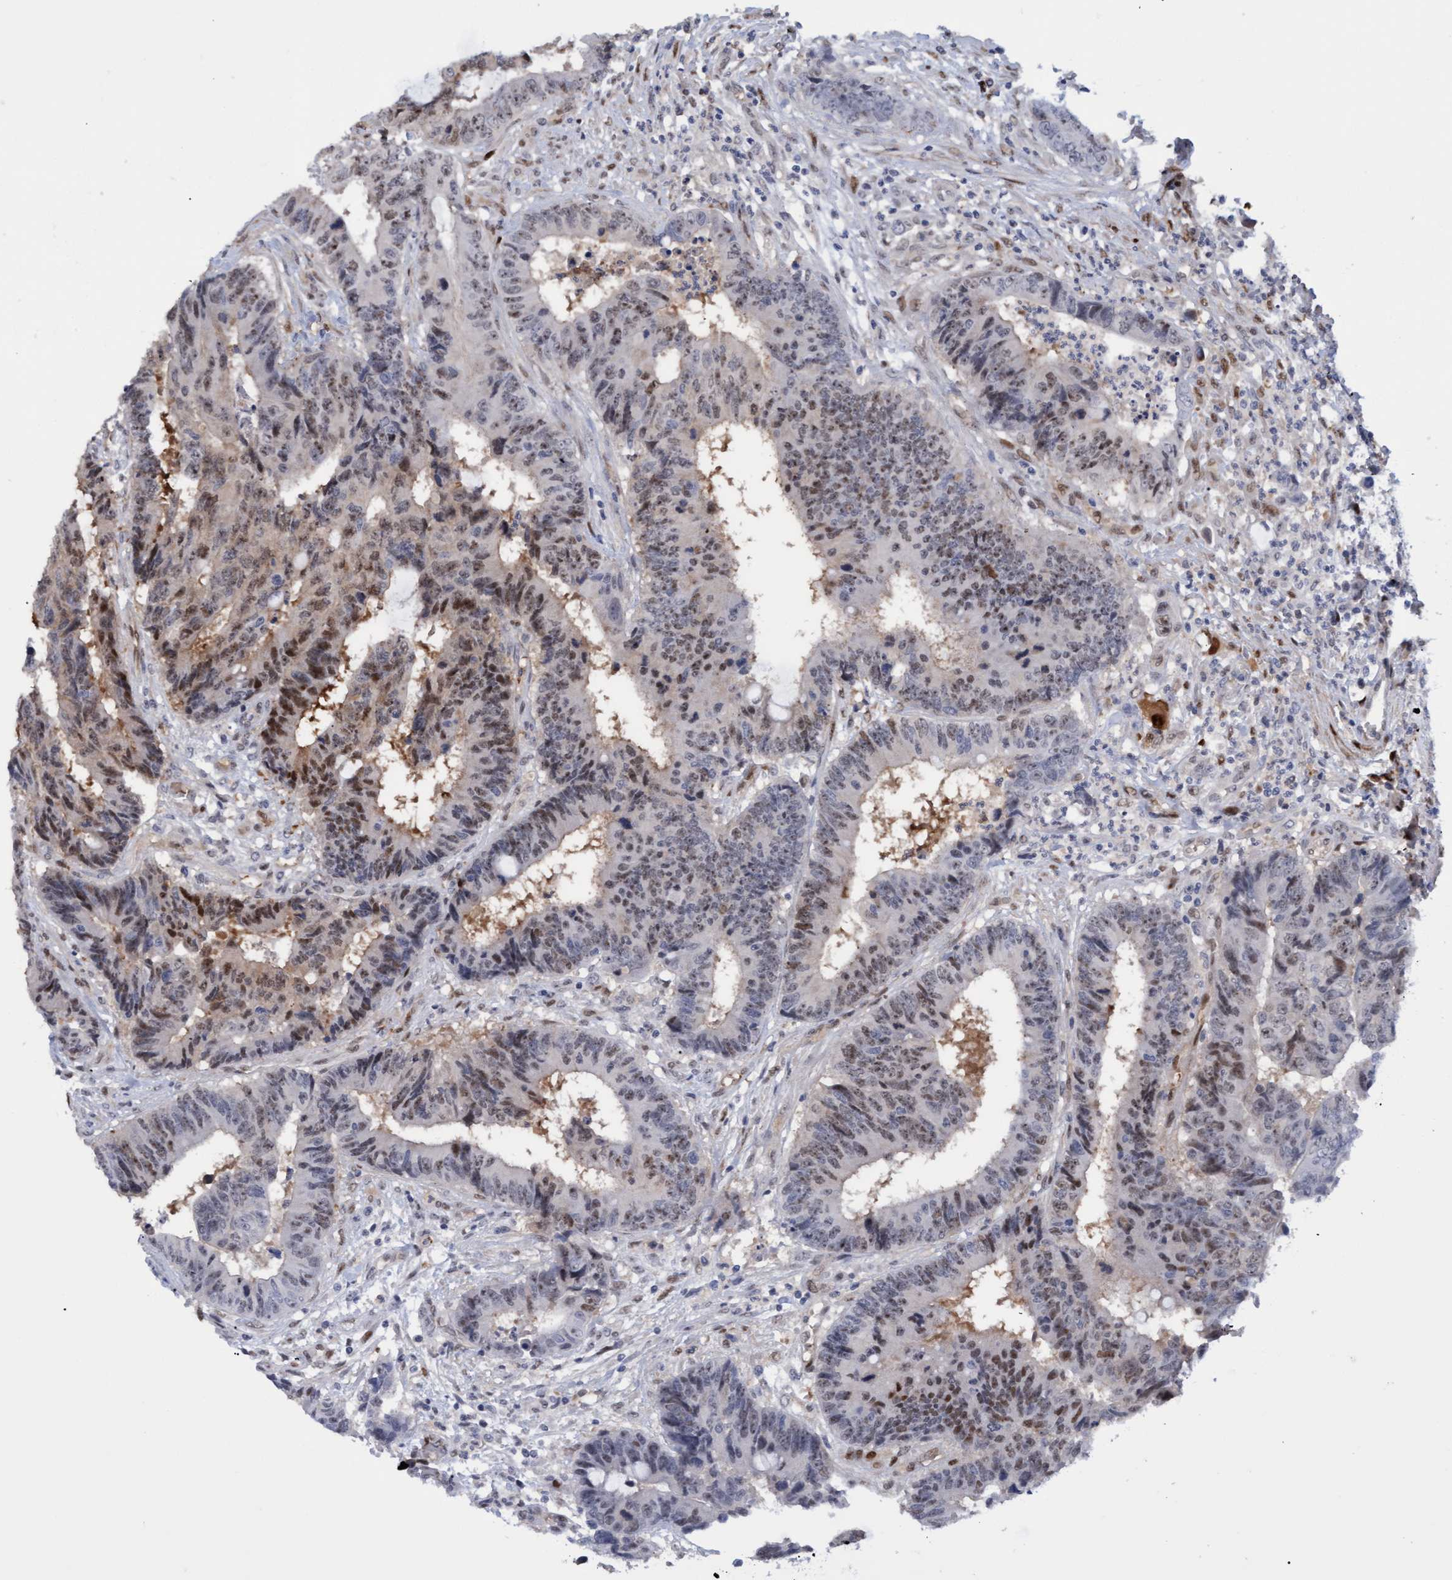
{"staining": {"intensity": "moderate", "quantity": "25%-75%", "location": "nuclear"}, "tissue": "colorectal cancer", "cell_type": "Tumor cells", "image_type": "cancer", "snomed": [{"axis": "morphology", "description": "Adenocarcinoma, NOS"}, {"axis": "topography", "description": "Rectum"}], "caption": "Immunohistochemical staining of human colorectal adenocarcinoma reveals medium levels of moderate nuclear protein staining in approximately 25%-75% of tumor cells.", "gene": "PINX1", "patient": {"sex": "male", "age": 84}}